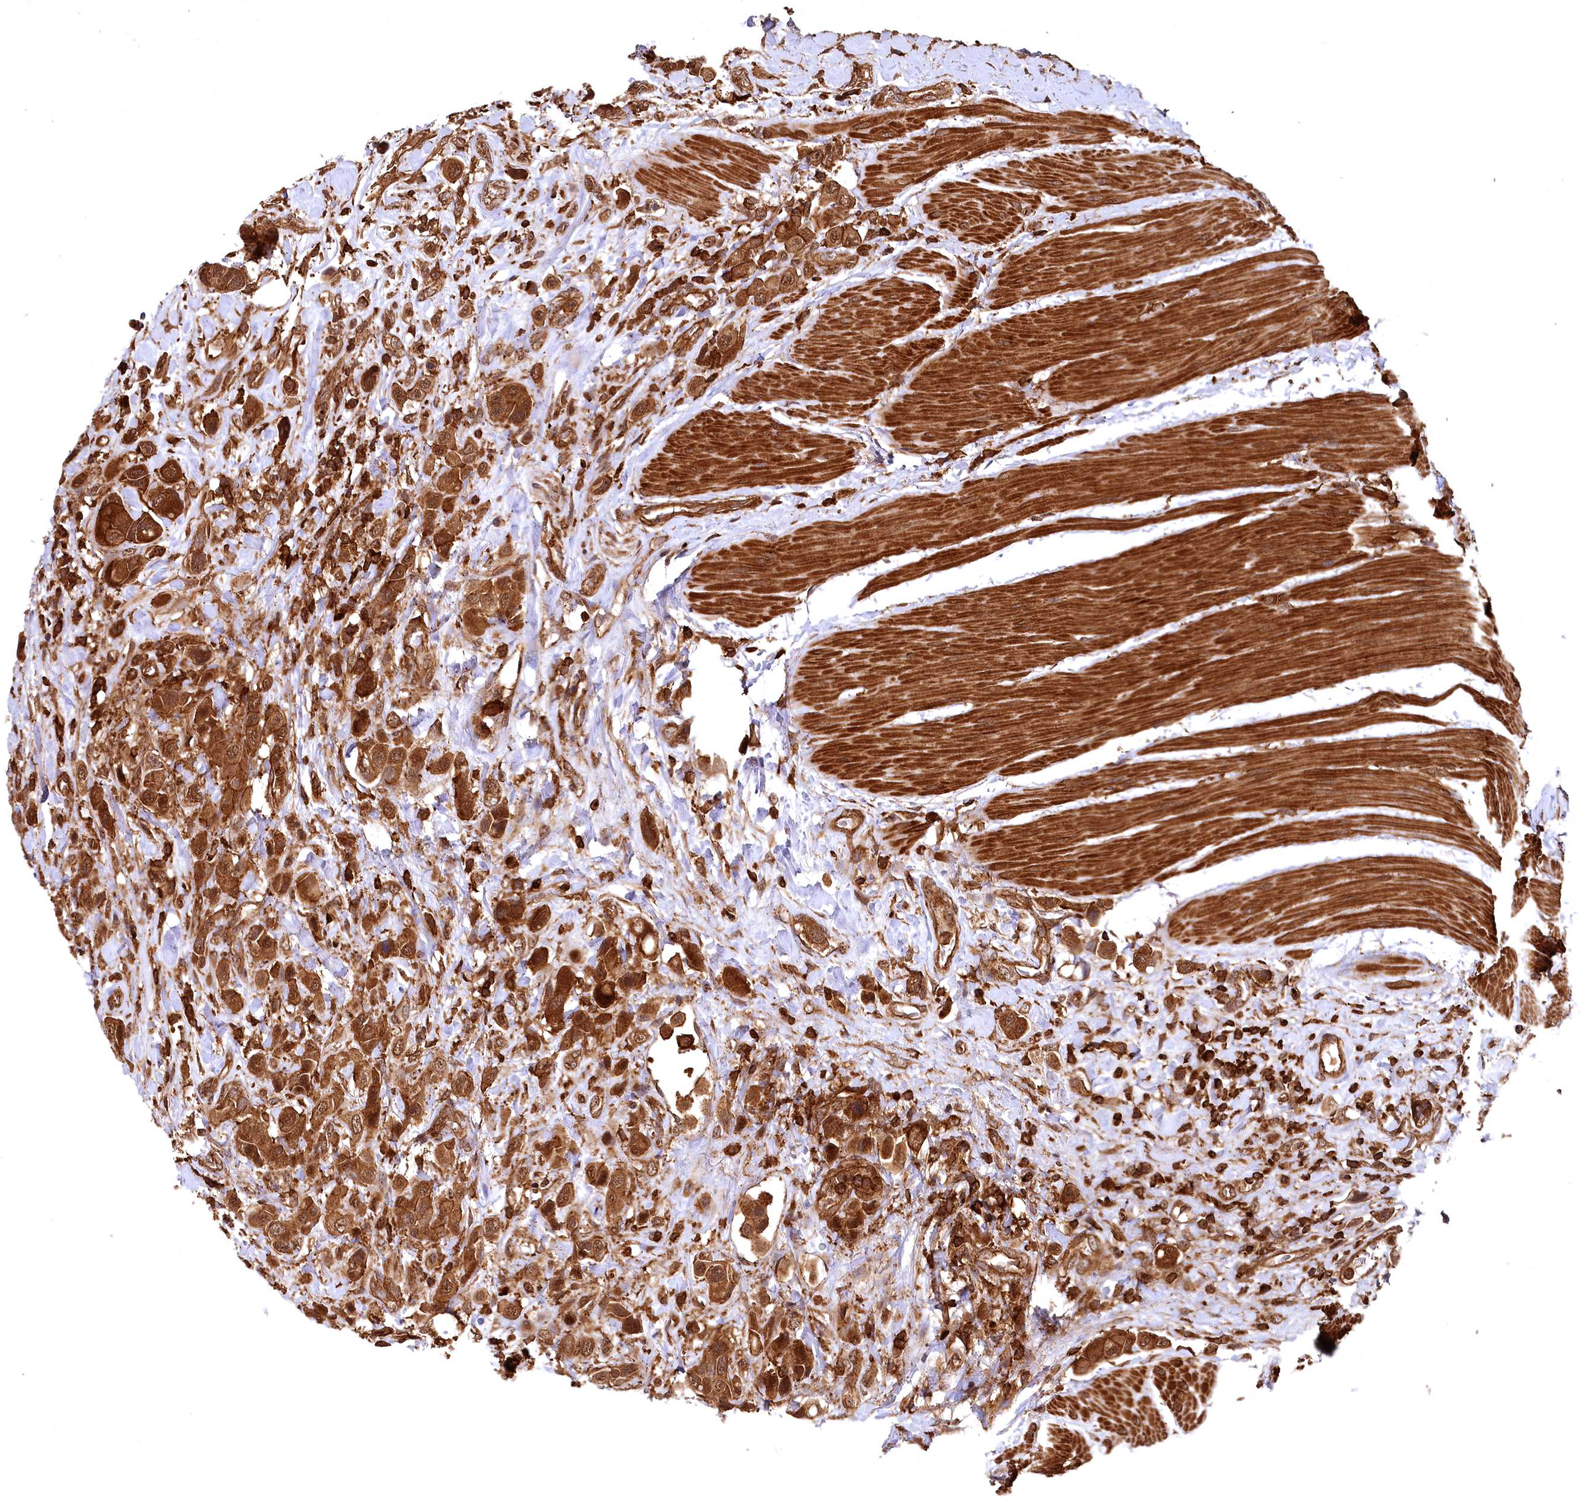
{"staining": {"intensity": "strong", "quantity": ">75%", "location": "cytoplasmic/membranous"}, "tissue": "urothelial cancer", "cell_type": "Tumor cells", "image_type": "cancer", "snomed": [{"axis": "morphology", "description": "Urothelial carcinoma, High grade"}, {"axis": "topography", "description": "Urinary bladder"}], "caption": "Protein positivity by immunohistochemistry shows strong cytoplasmic/membranous expression in about >75% of tumor cells in urothelial cancer.", "gene": "STUB1", "patient": {"sex": "male", "age": 50}}